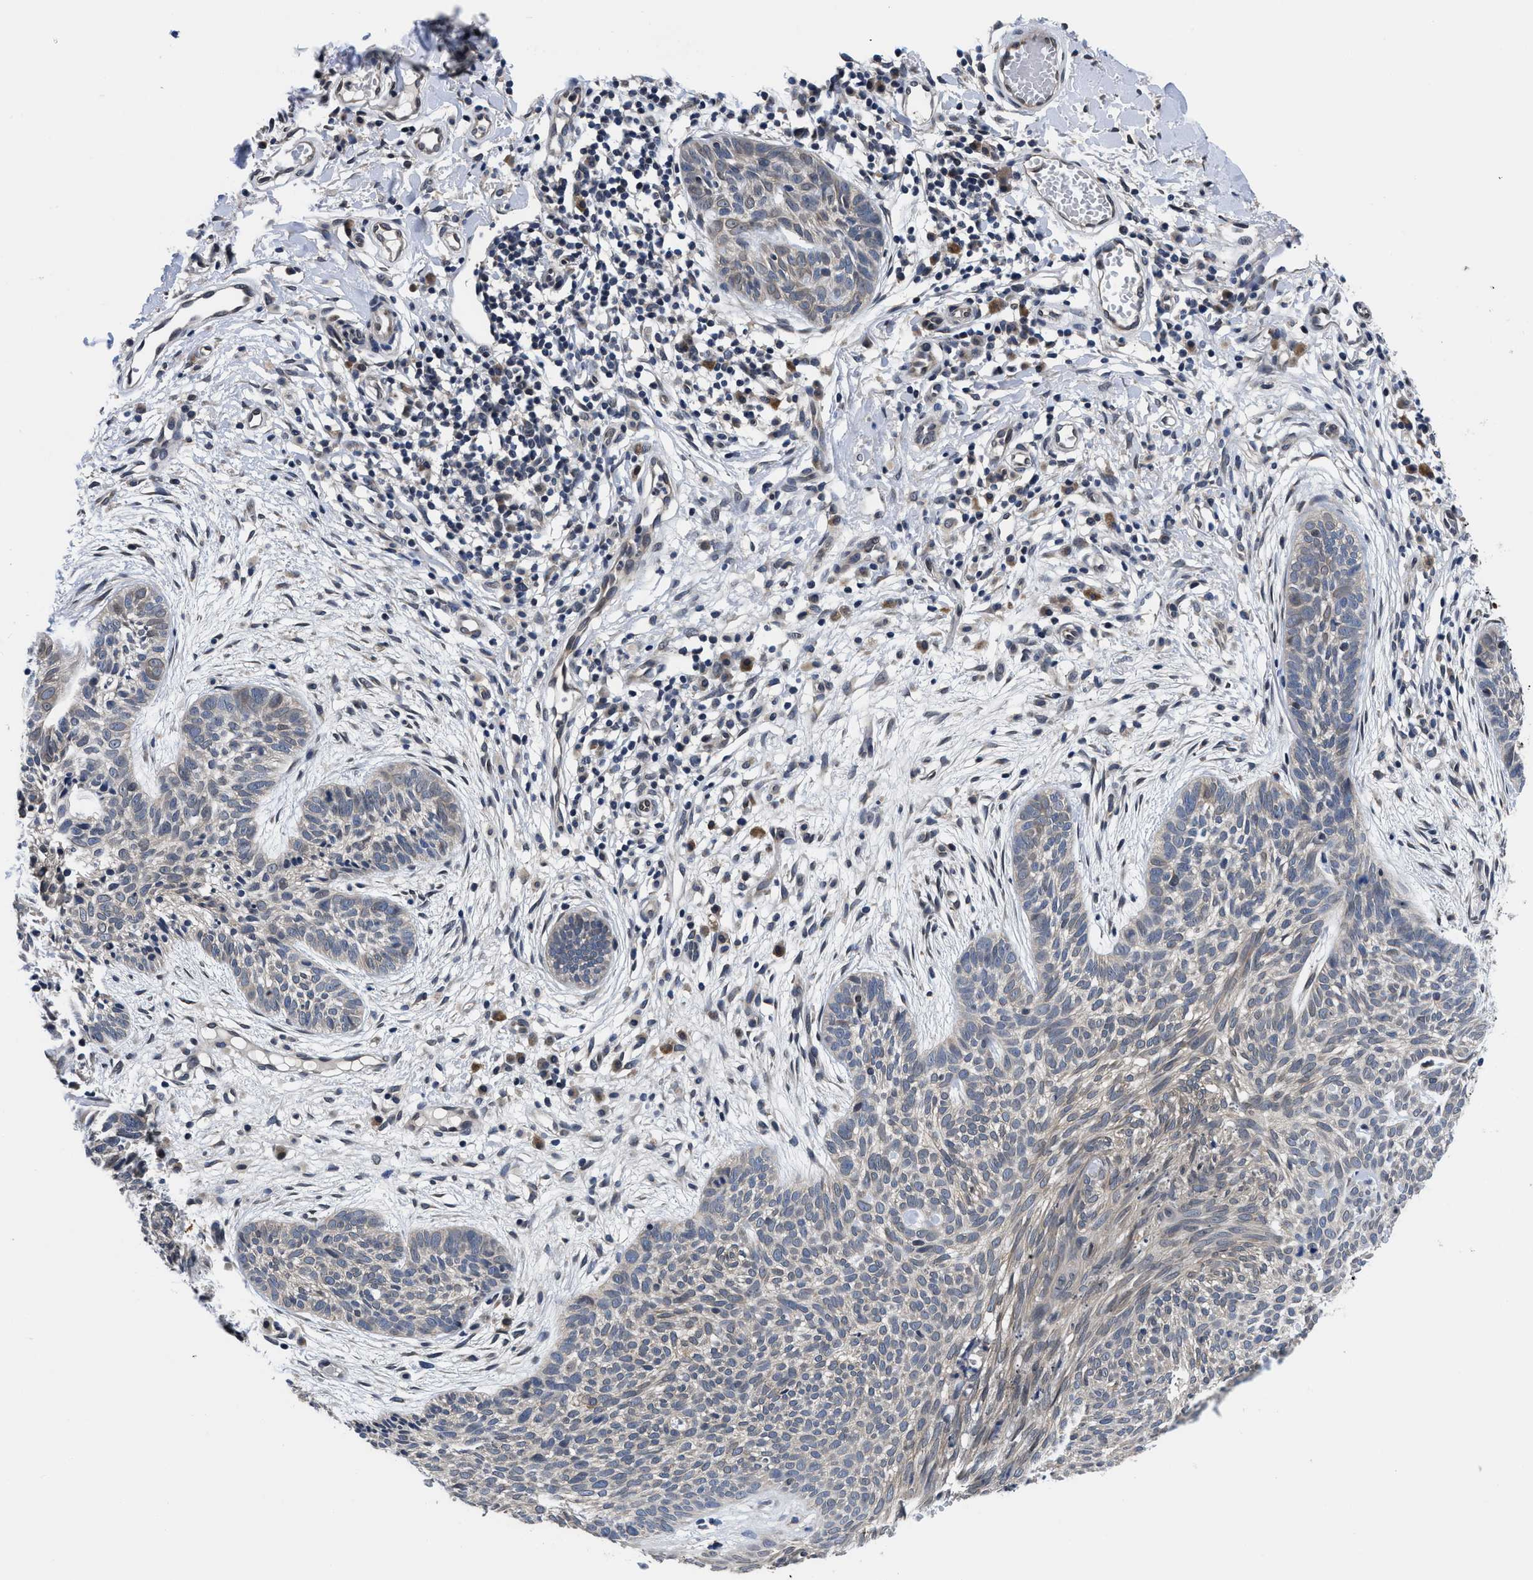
{"staining": {"intensity": "weak", "quantity": "<25%", "location": "cytoplasmic/membranous"}, "tissue": "skin cancer", "cell_type": "Tumor cells", "image_type": "cancer", "snomed": [{"axis": "morphology", "description": "Basal cell carcinoma"}, {"axis": "topography", "description": "Skin"}], "caption": "This is a image of immunohistochemistry staining of skin cancer, which shows no positivity in tumor cells. (DAB (3,3'-diaminobenzidine) immunohistochemistry (IHC) with hematoxylin counter stain).", "gene": "SNX10", "patient": {"sex": "female", "age": 59}}